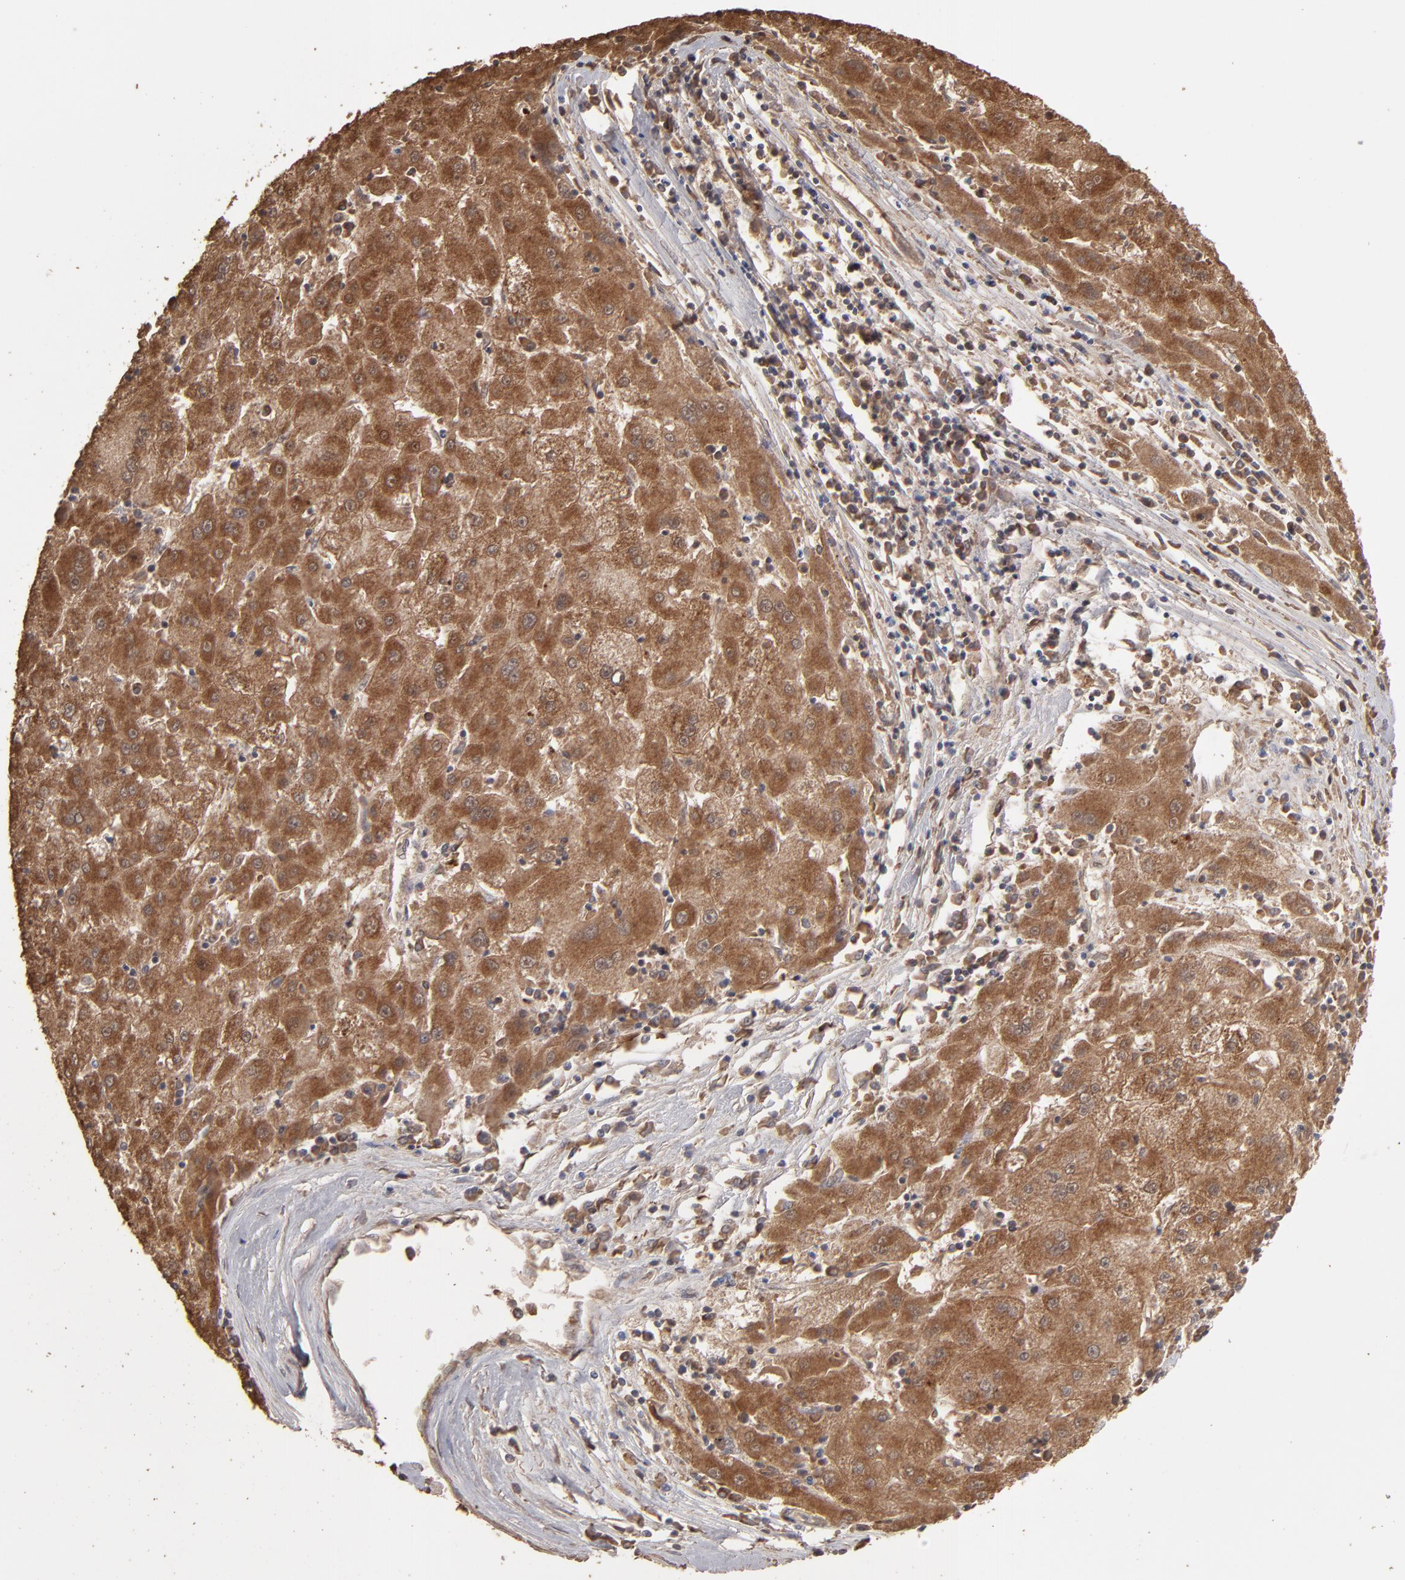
{"staining": {"intensity": "moderate", "quantity": ">75%", "location": "cytoplasmic/membranous"}, "tissue": "liver cancer", "cell_type": "Tumor cells", "image_type": "cancer", "snomed": [{"axis": "morphology", "description": "Carcinoma, Hepatocellular, NOS"}, {"axis": "topography", "description": "Liver"}], "caption": "DAB (3,3'-diaminobenzidine) immunohistochemical staining of human liver hepatocellular carcinoma displays moderate cytoplasmic/membranous protein positivity in about >75% of tumor cells. The staining was performed using DAB (3,3'-diaminobenzidine) to visualize the protein expression in brown, while the nuclei were stained in blue with hematoxylin (Magnification: 20x).", "gene": "MMP2", "patient": {"sex": "male", "age": 72}}